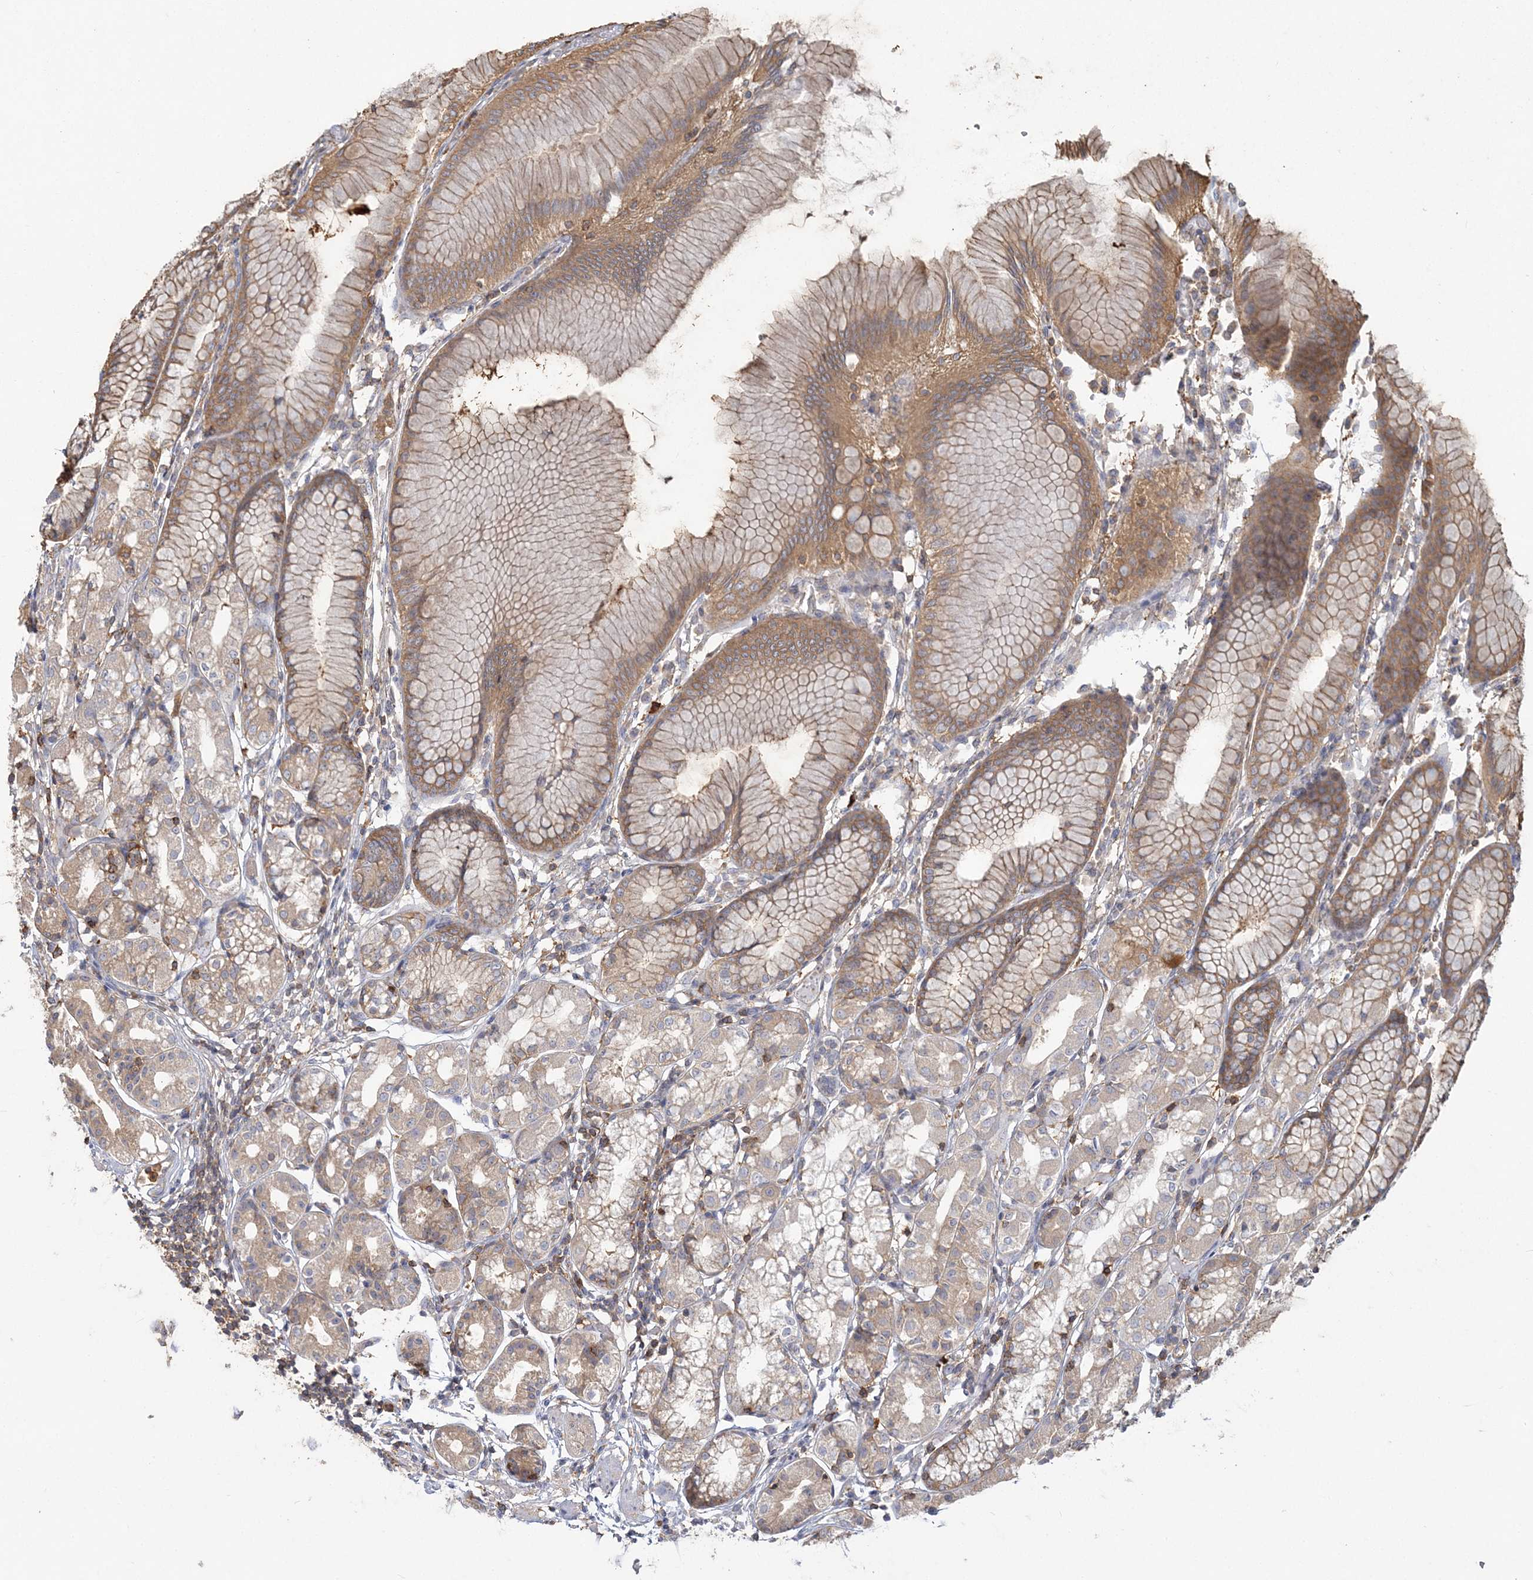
{"staining": {"intensity": "moderate", "quantity": "25%-75%", "location": "cytoplasmic/membranous"}, "tissue": "stomach", "cell_type": "Glandular cells", "image_type": "normal", "snomed": [{"axis": "morphology", "description": "Normal tissue, NOS"}, {"axis": "topography", "description": "Stomach"}], "caption": "High-magnification brightfield microscopy of benign stomach stained with DAB (brown) and counterstained with hematoxylin (blue). glandular cells exhibit moderate cytoplasmic/membranous expression is present in about25%-75% of cells. (brown staining indicates protein expression, while blue staining denotes nuclei).", "gene": "ANKS1A", "patient": {"sex": "female", "age": 57}}